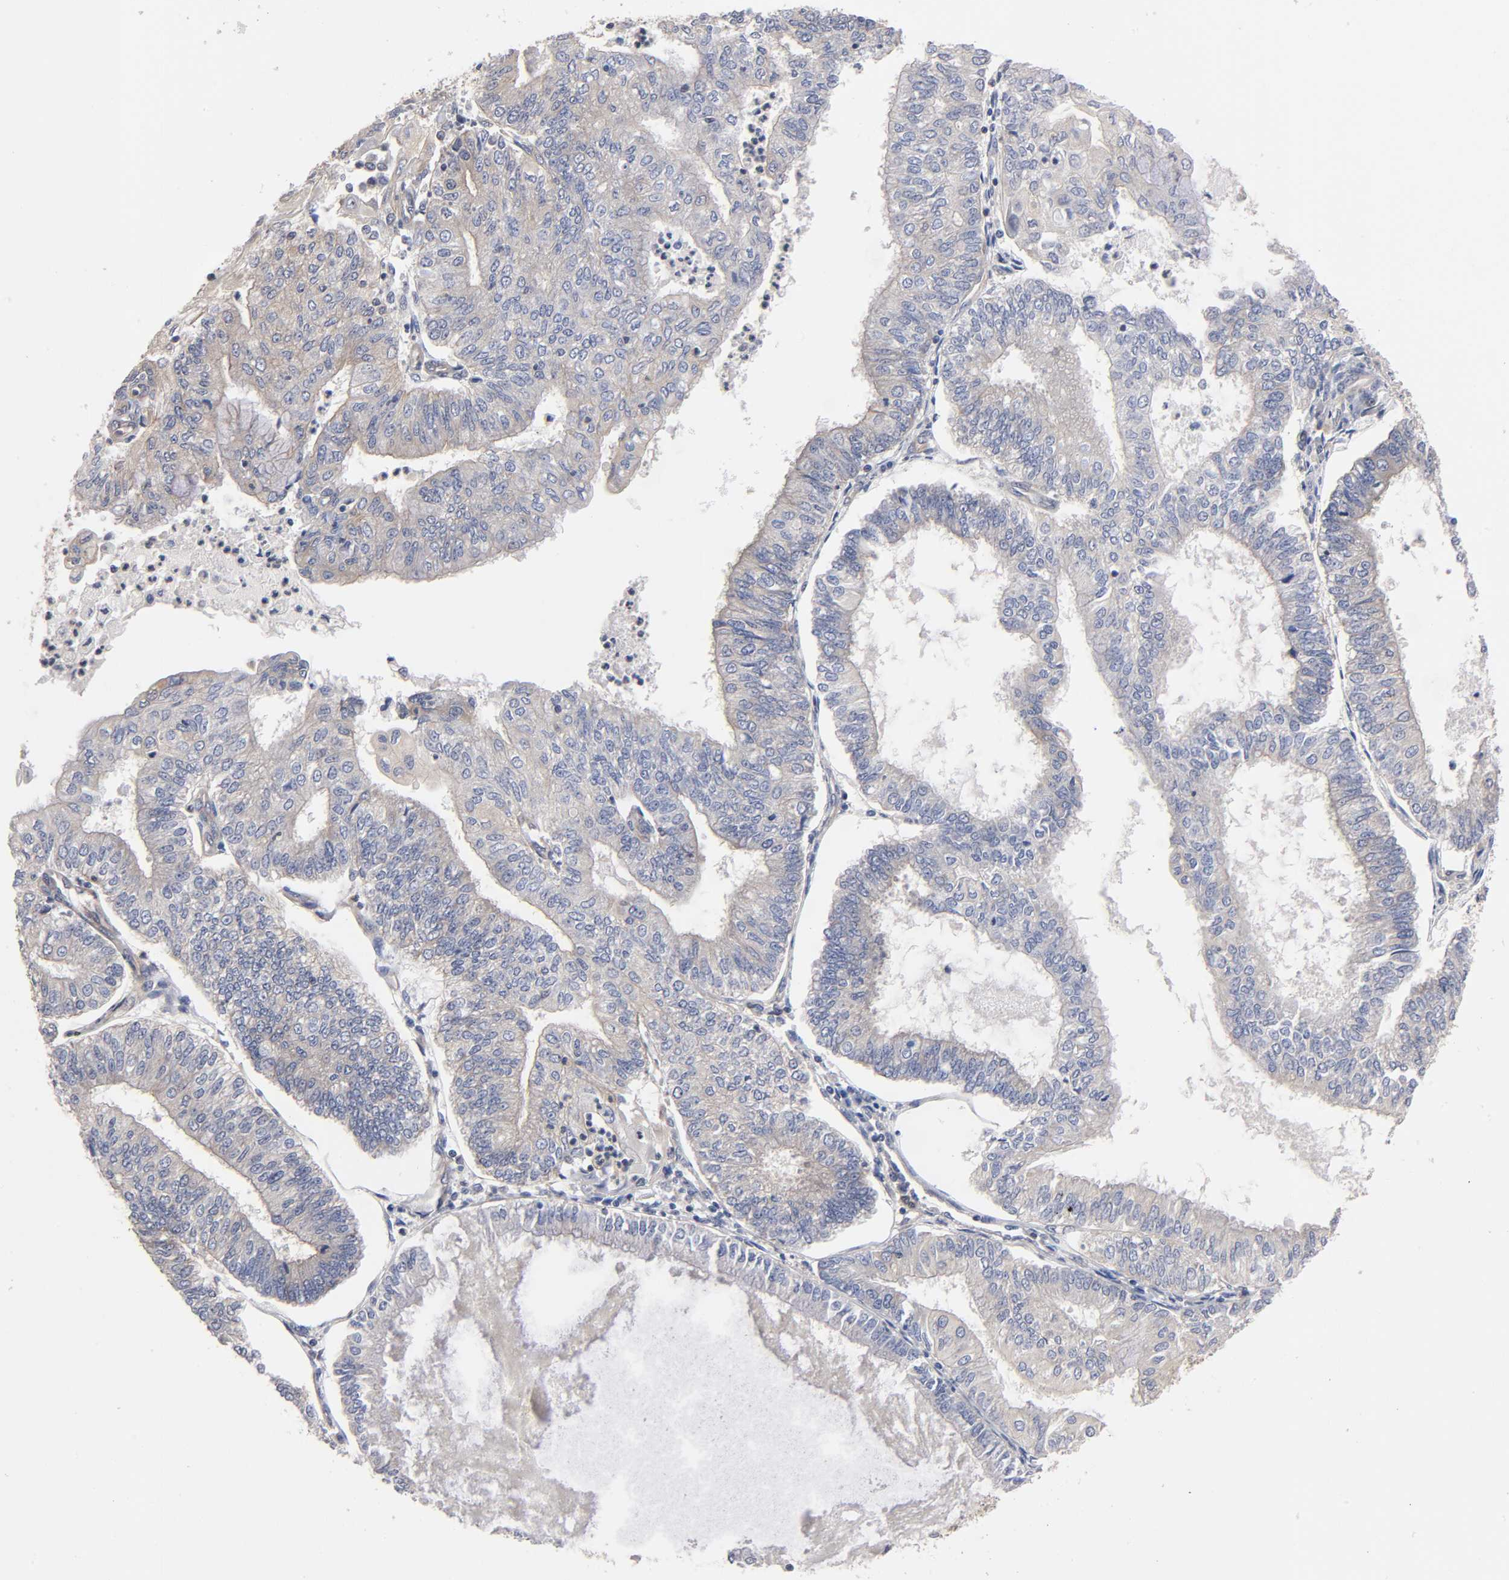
{"staining": {"intensity": "weak", "quantity": "25%-75%", "location": "cytoplasmic/membranous"}, "tissue": "endometrial cancer", "cell_type": "Tumor cells", "image_type": "cancer", "snomed": [{"axis": "morphology", "description": "Adenocarcinoma, NOS"}, {"axis": "topography", "description": "Endometrium"}], "caption": "Endometrial cancer stained with immunohistochemistry shows weak cytoplasmic/membranous positivity in approximately 25%-75% of tumor cells.", "gene": "STRN3", "patient": {"sex": "female", "age": 59}}